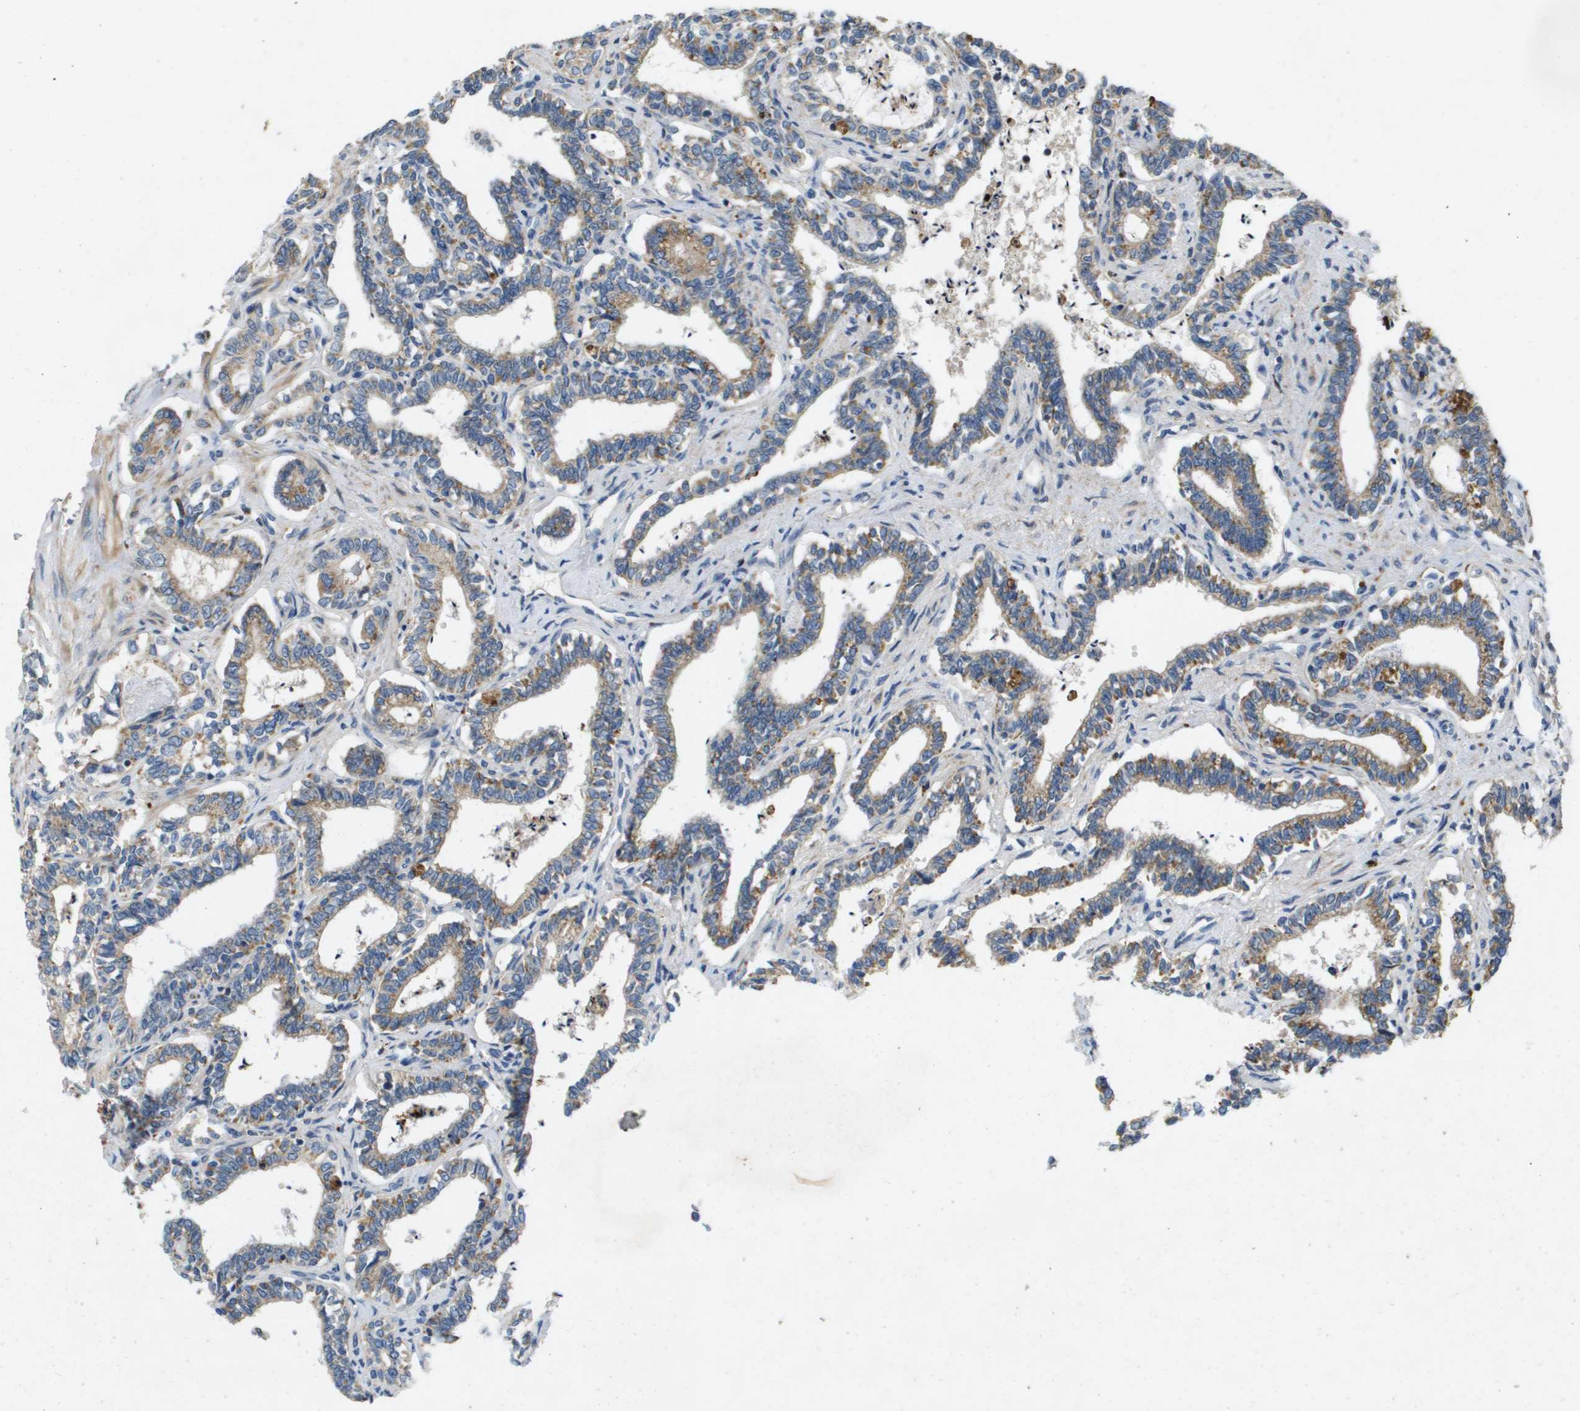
{"staining": {"intensity": "moderate", "quantity": "25%-75%", "location": "cytoplasmic/membranous"}, "tissue": "seminal vesicle", "cell_type": "Glandular cells", "image_type": "normal", "snomed": [{"axis": "morphology", "description": "Normal tissue, NOS"}, {"axis": "morphology", "description": "Adenocarcinoma, High grade"}, {"axis": "topography", "description": "Prostate"}, {"axis": "topography", "description": "Seminal veicle"}], "caption": "High-magnification brightfield microscopy of benign seminal vesicle stained with DAB (brown) and counterstained with hematoxylin (blue). glandular cells exhibit moderate cytoplasmic/membranous staining is present in approximately25%-75% of cells.", "gene": "B3GNT5", "patient": {"sex": "male", "age": 55}}